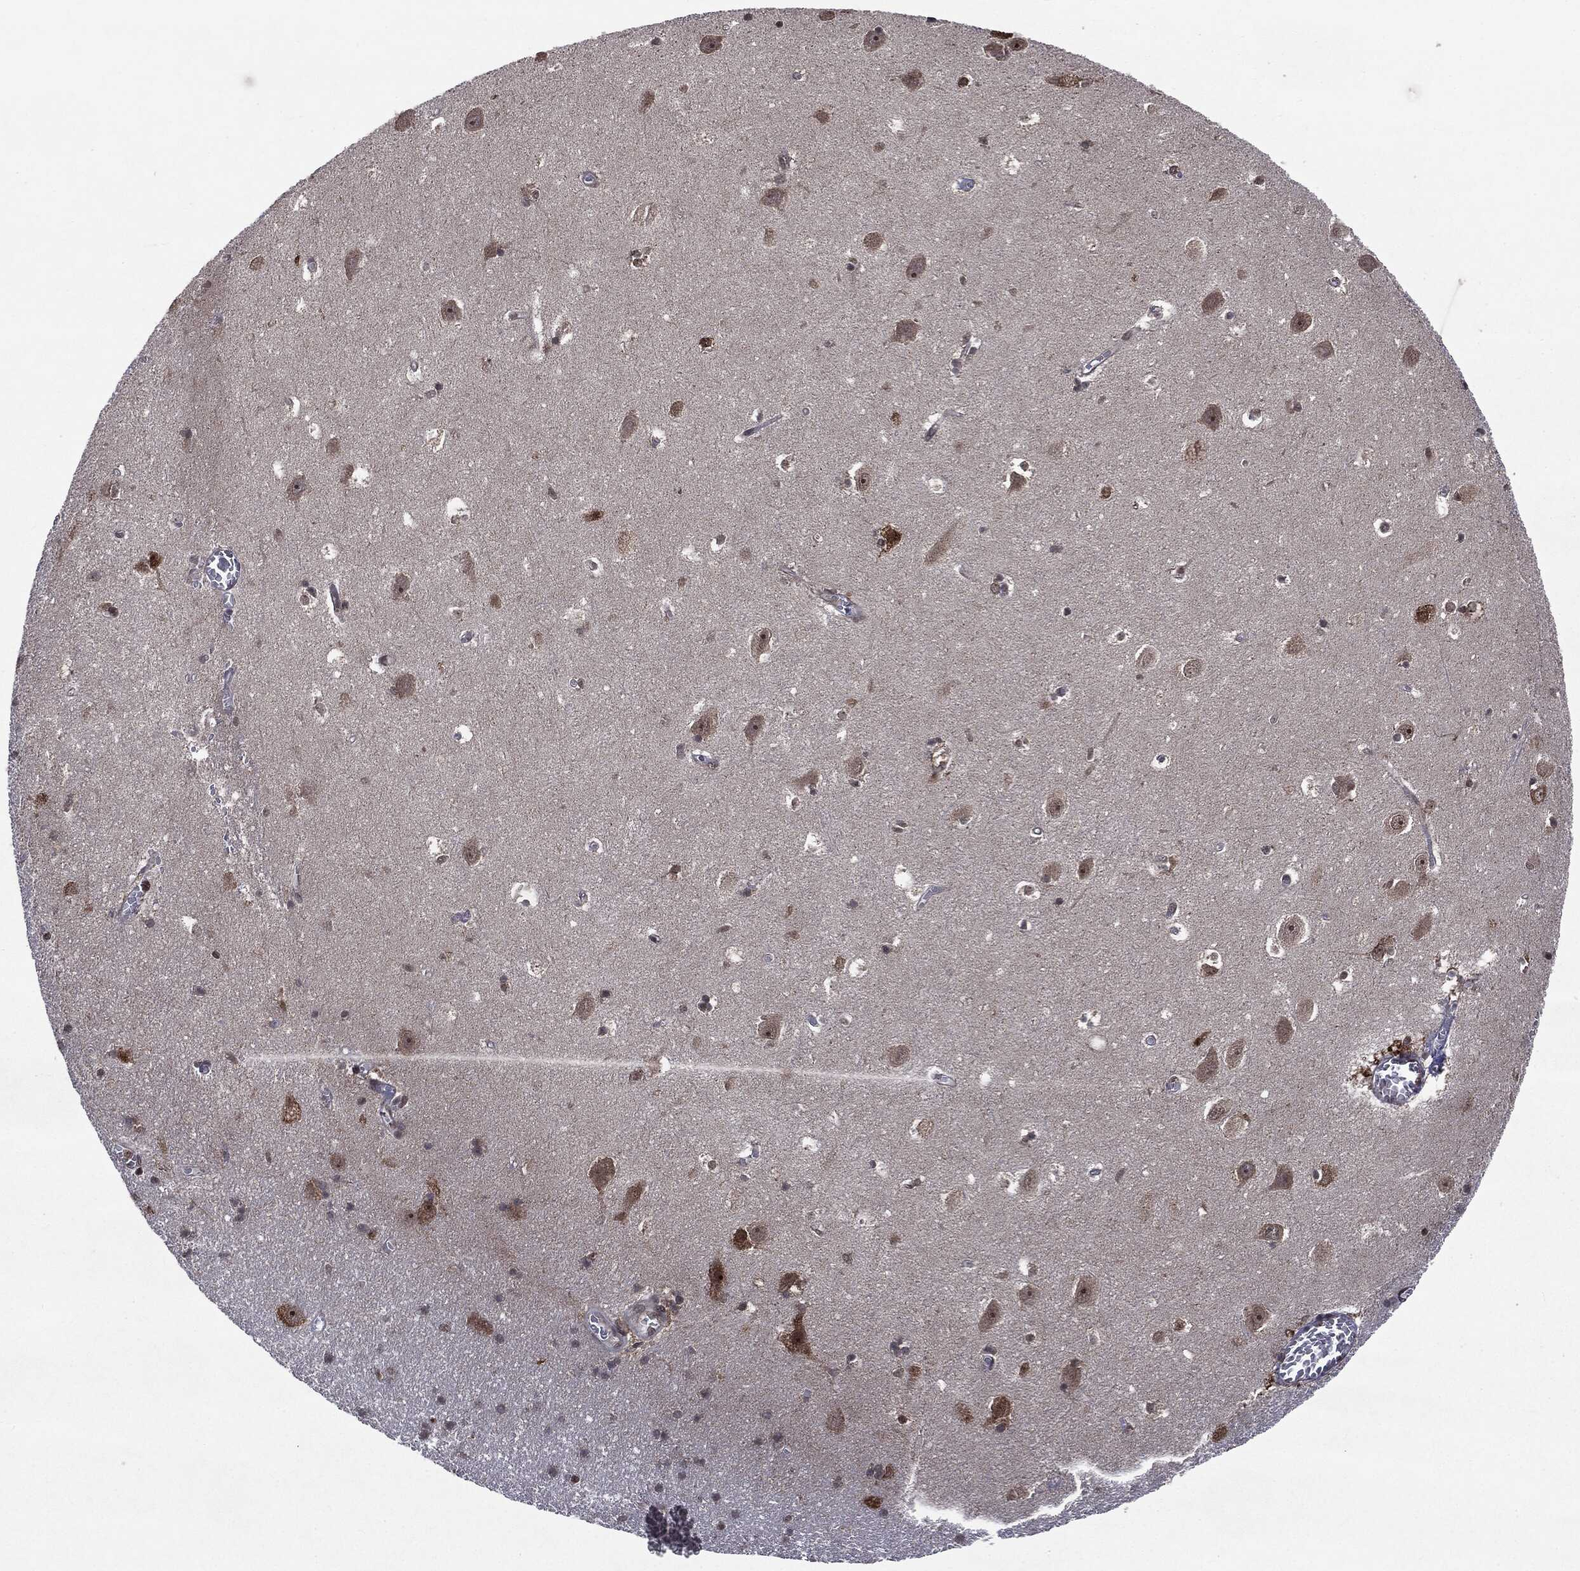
{"staining": {"intensity": "moderate", "quantity": "<25%", "location": "nuclear"}, "tissue": "hippocampus", "cell_type": "Glial cells", "image_type": "normal", "snomed": [{"axis": "morphology", "description": "Normal tissue, NOS"}, {"axis": "topography", "description": "Hippocampus"}], "caption": "A high-resolution image shows IHC staining of normal hippocampus, which demonstrates moderate nuclear expression in approximately <25% of glial cells. Immunohistochemistry (ihc) stains the protein in brown and the nuclei are stained blue.", "gene": "STAU2", "patient": {"sex": "female", "age": 64}}